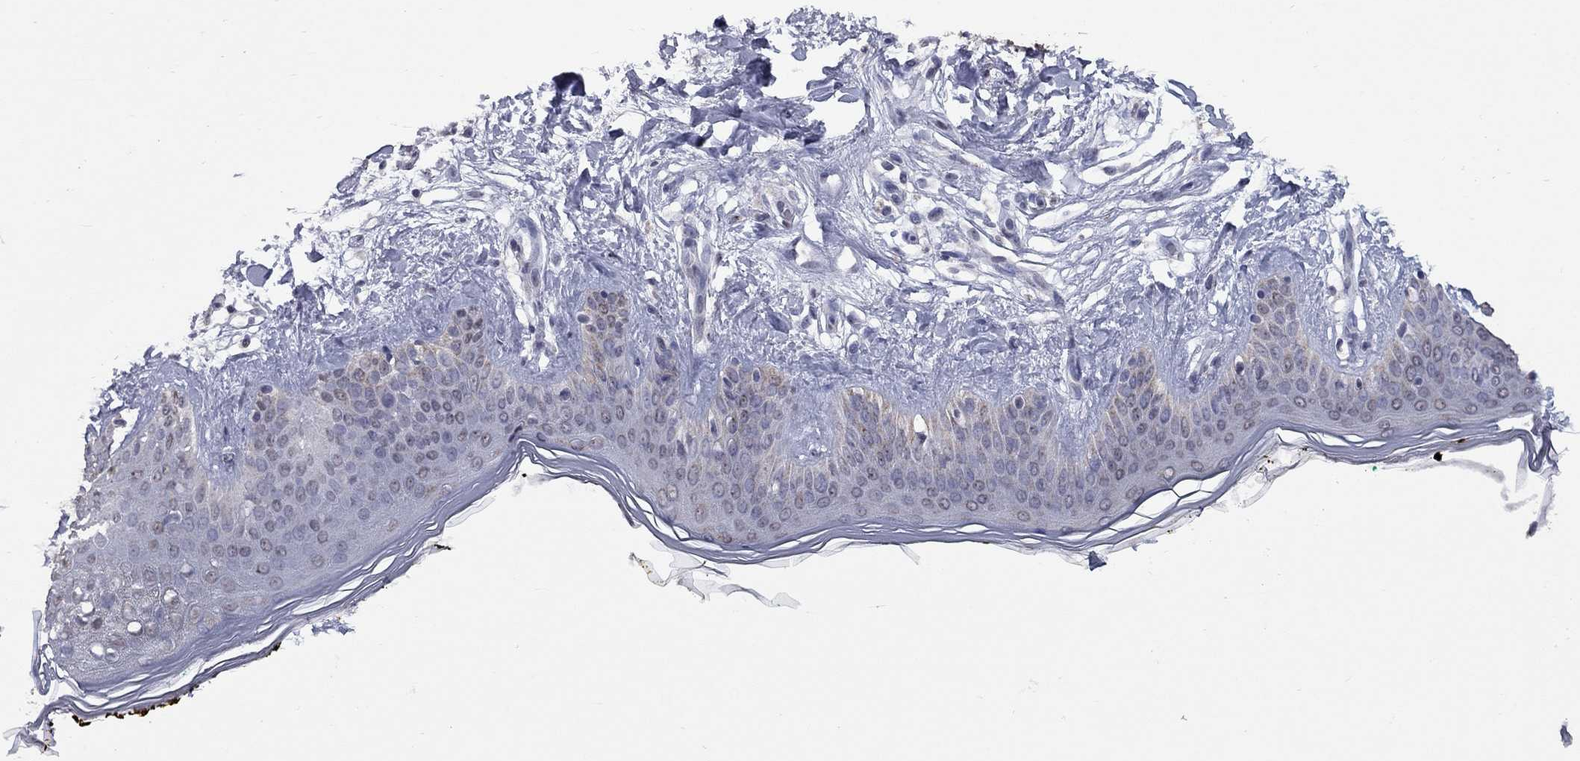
{"staining": {"intensity": "negative", "quantity": "none", "location": "none"}, "tissue": "skin", "cell_type": "Fibroblasts", "image_type": "normal", "snomed": [{"axis": "morphology", "description": "Normal tissue, NOS"}, {"axis": "topography", "description": "Skin"}], "caption": "DAB immunohistochemical staining of benign human skin exhibits no significant expression in fibroblasts.", "gene": "SHOC2", "patient": {"sex": "female", "age": 34}}